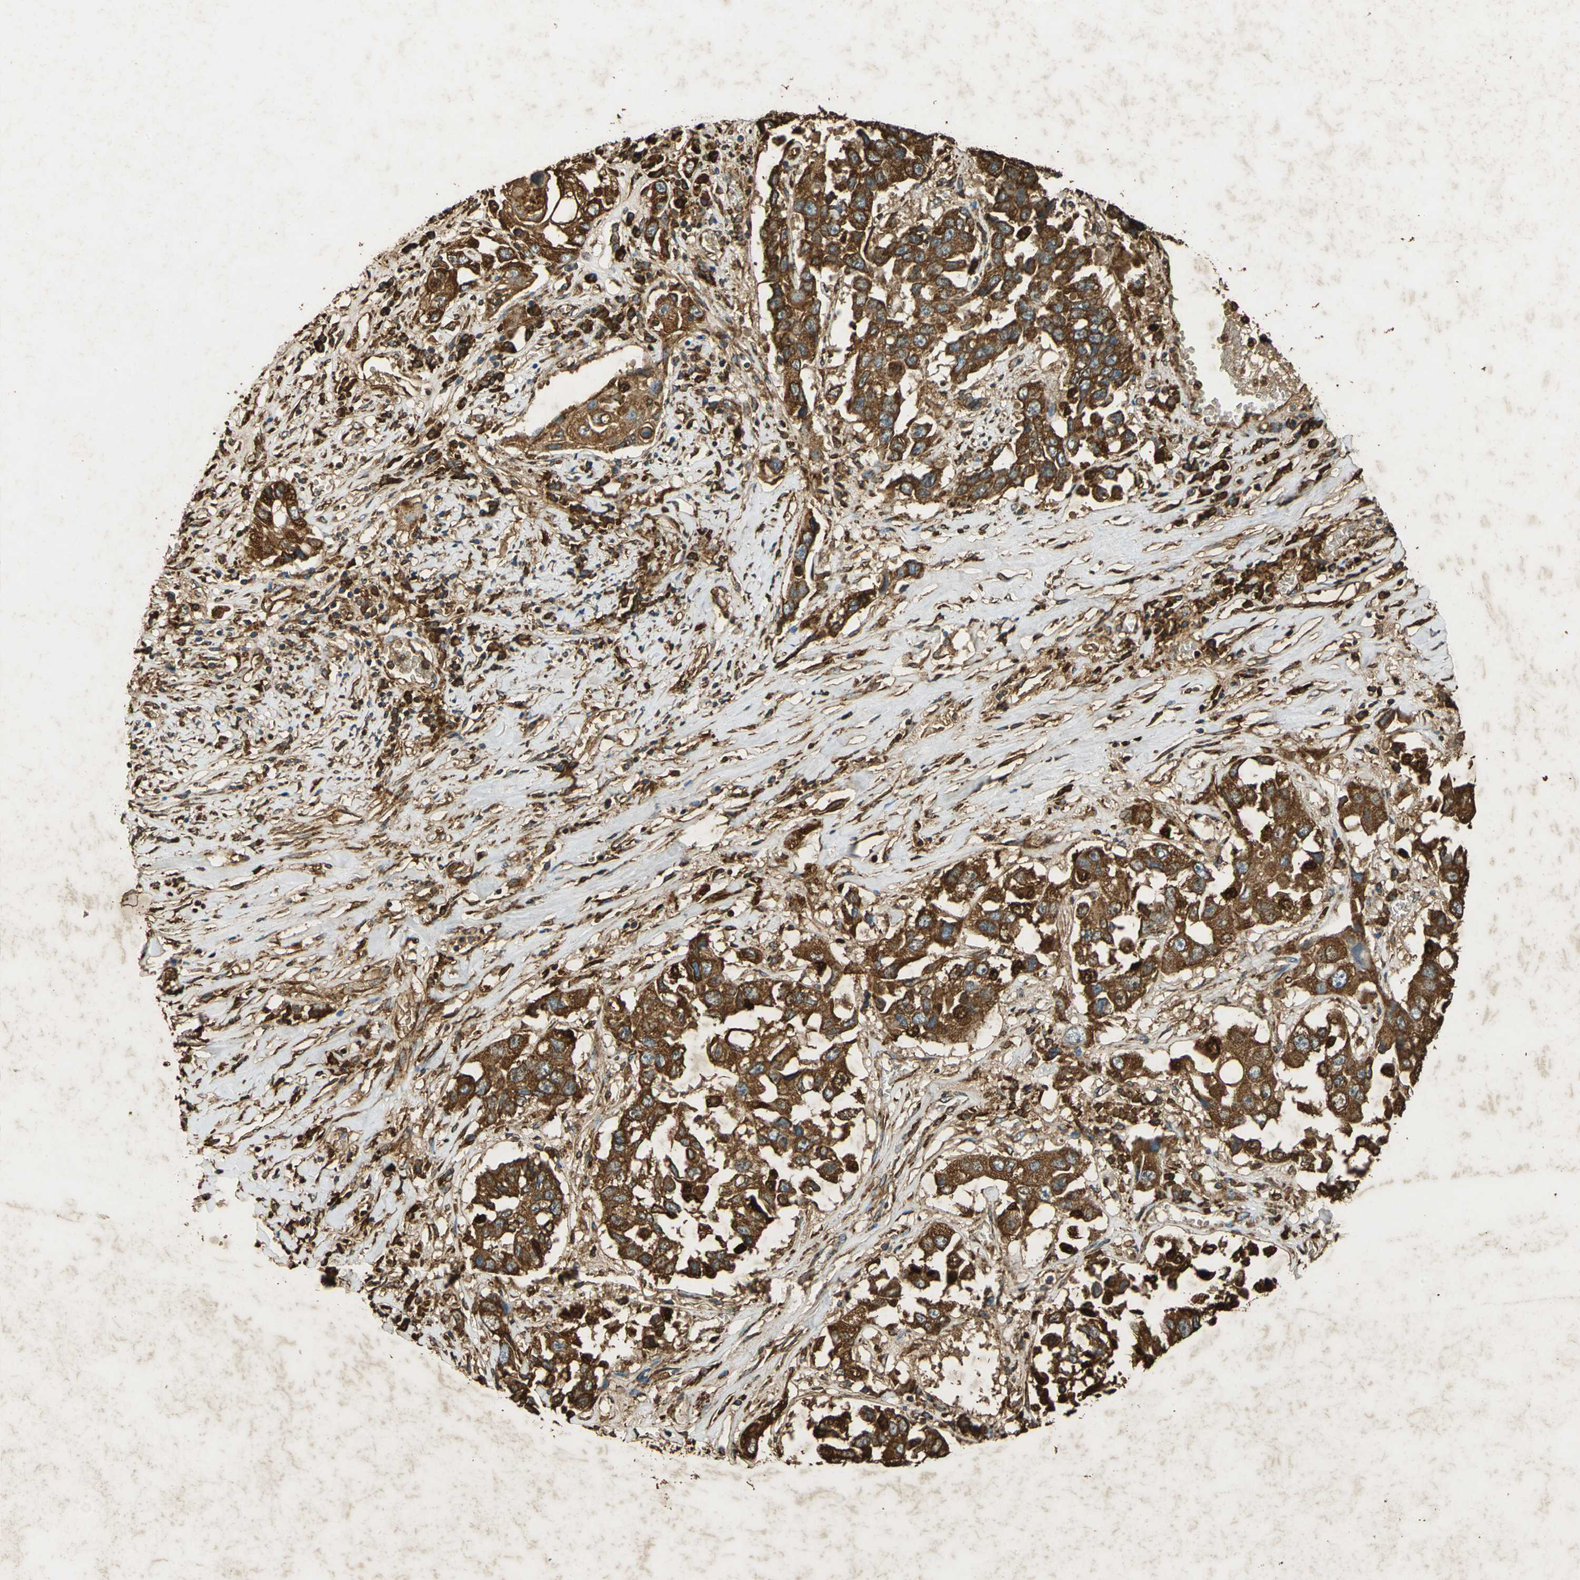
{"staining": {"intensity": "strong", "quantity": ">75%", "location": "cytoplasmic/membranous"}, "tissue": "lung cancer", "cell_type": "Tumor cells", "image_type": "cancer", "snomed": [{"axis": "morphology", "description": "Squamous cell carcinoma, NOS"}, {"axis": "topography", "description": "Lung"}], "caption": "The histopathology image demonstrates a brown stain indicating the presence of a protein in the cytoplasmic/membranous of tumor cells in lung cancer (squamous cell carcinoma).", "gene": "HSP90B1", "patient": {"sex": "male", "age": 71}}